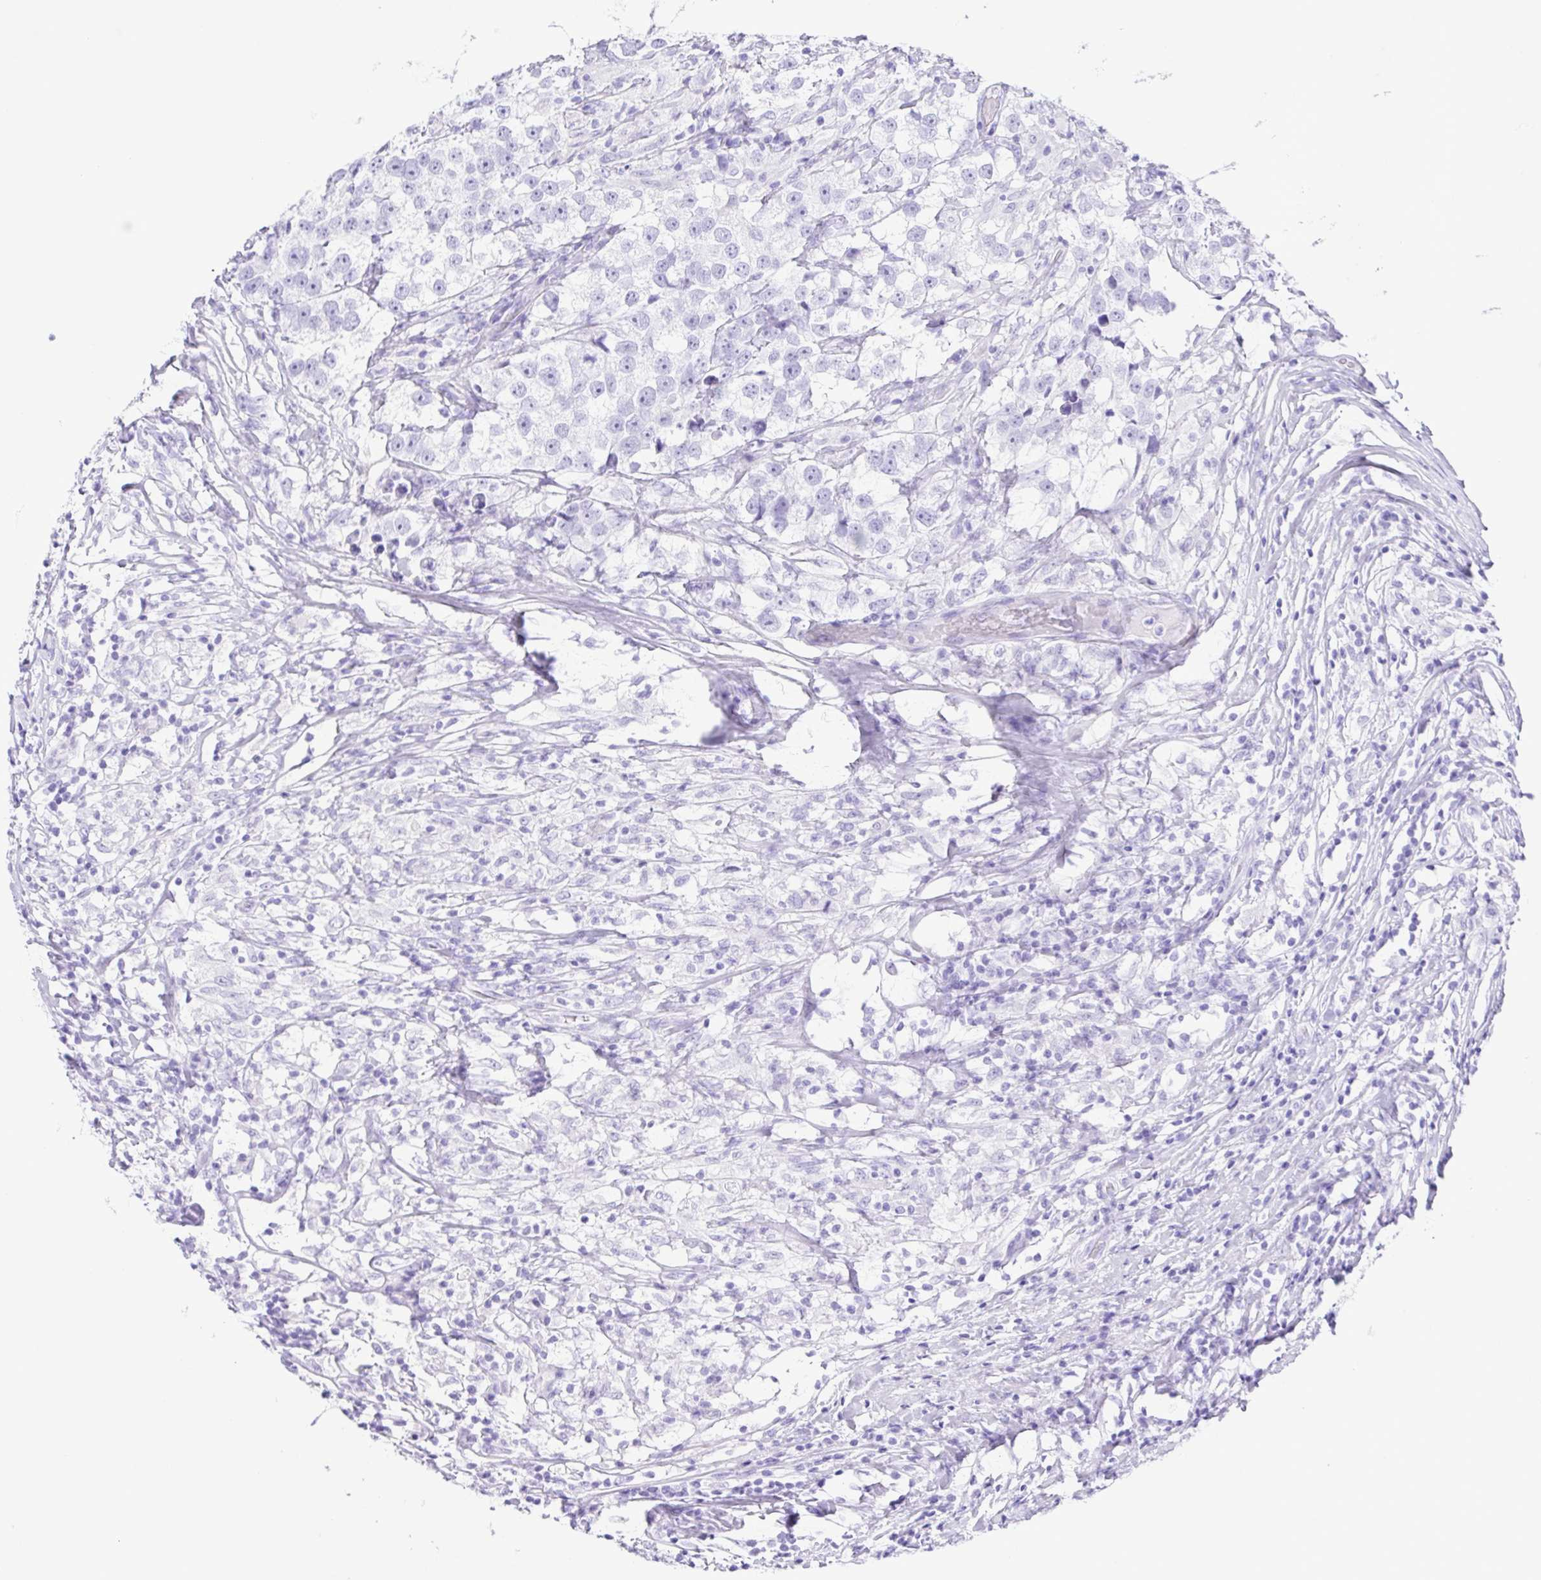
{"staining": {"intensity": "negative", "quantity": "none", "location": "none"}, "tissue": "testis cancer", "cell_type": "Tumor cells", "image_type": "cancer", "snomed": [{"axis": "morphology", "description": "Seminoma, NOS"}, {"axis": "topography", "description": "Testis"}], "caption": "IHC micrograph of testis cancer (seminoma) stained for a protein (brown), which exhibits no expression in tumor cells.", "gene": "ERP27", "patient": {"sex": "male", "age": 46}}